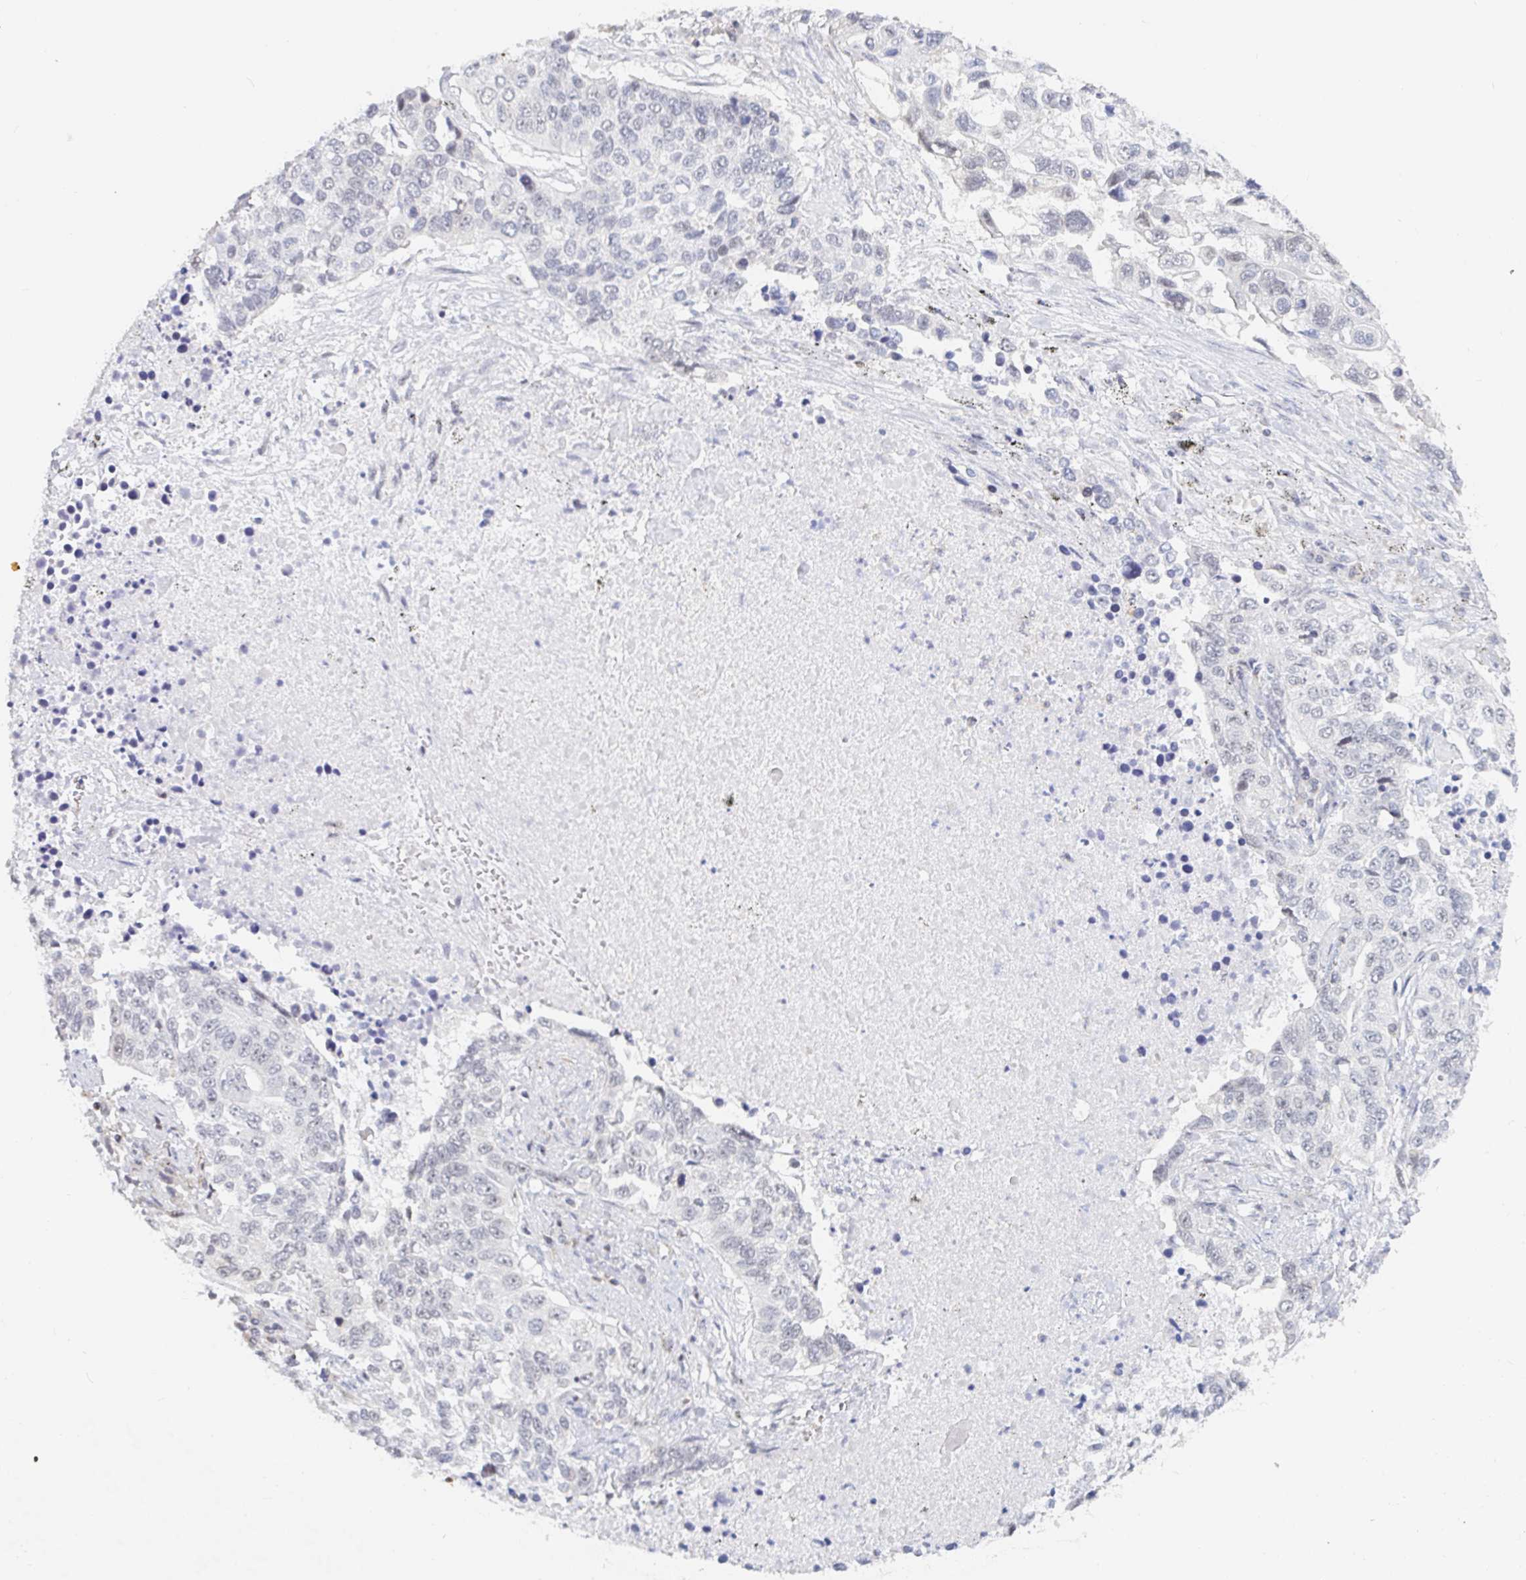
{"staining": {"intensity": "negative", "quantity": "none", "location": "none"}, "tissue": "lung cancer", "cell_type": "Tumor cells", "image_type": "cancer", "snomed": [{"axis": "morphology", "description": "Squamous cell carcinoma, NOS"}, {"axis": "topography", "description": "Lung"}], "caption": "Tumor cells show no significant expression in squamous cell carcinoma (lung).", "gene": "CHD2", "patient": {"sex": "male", "age": 62}}